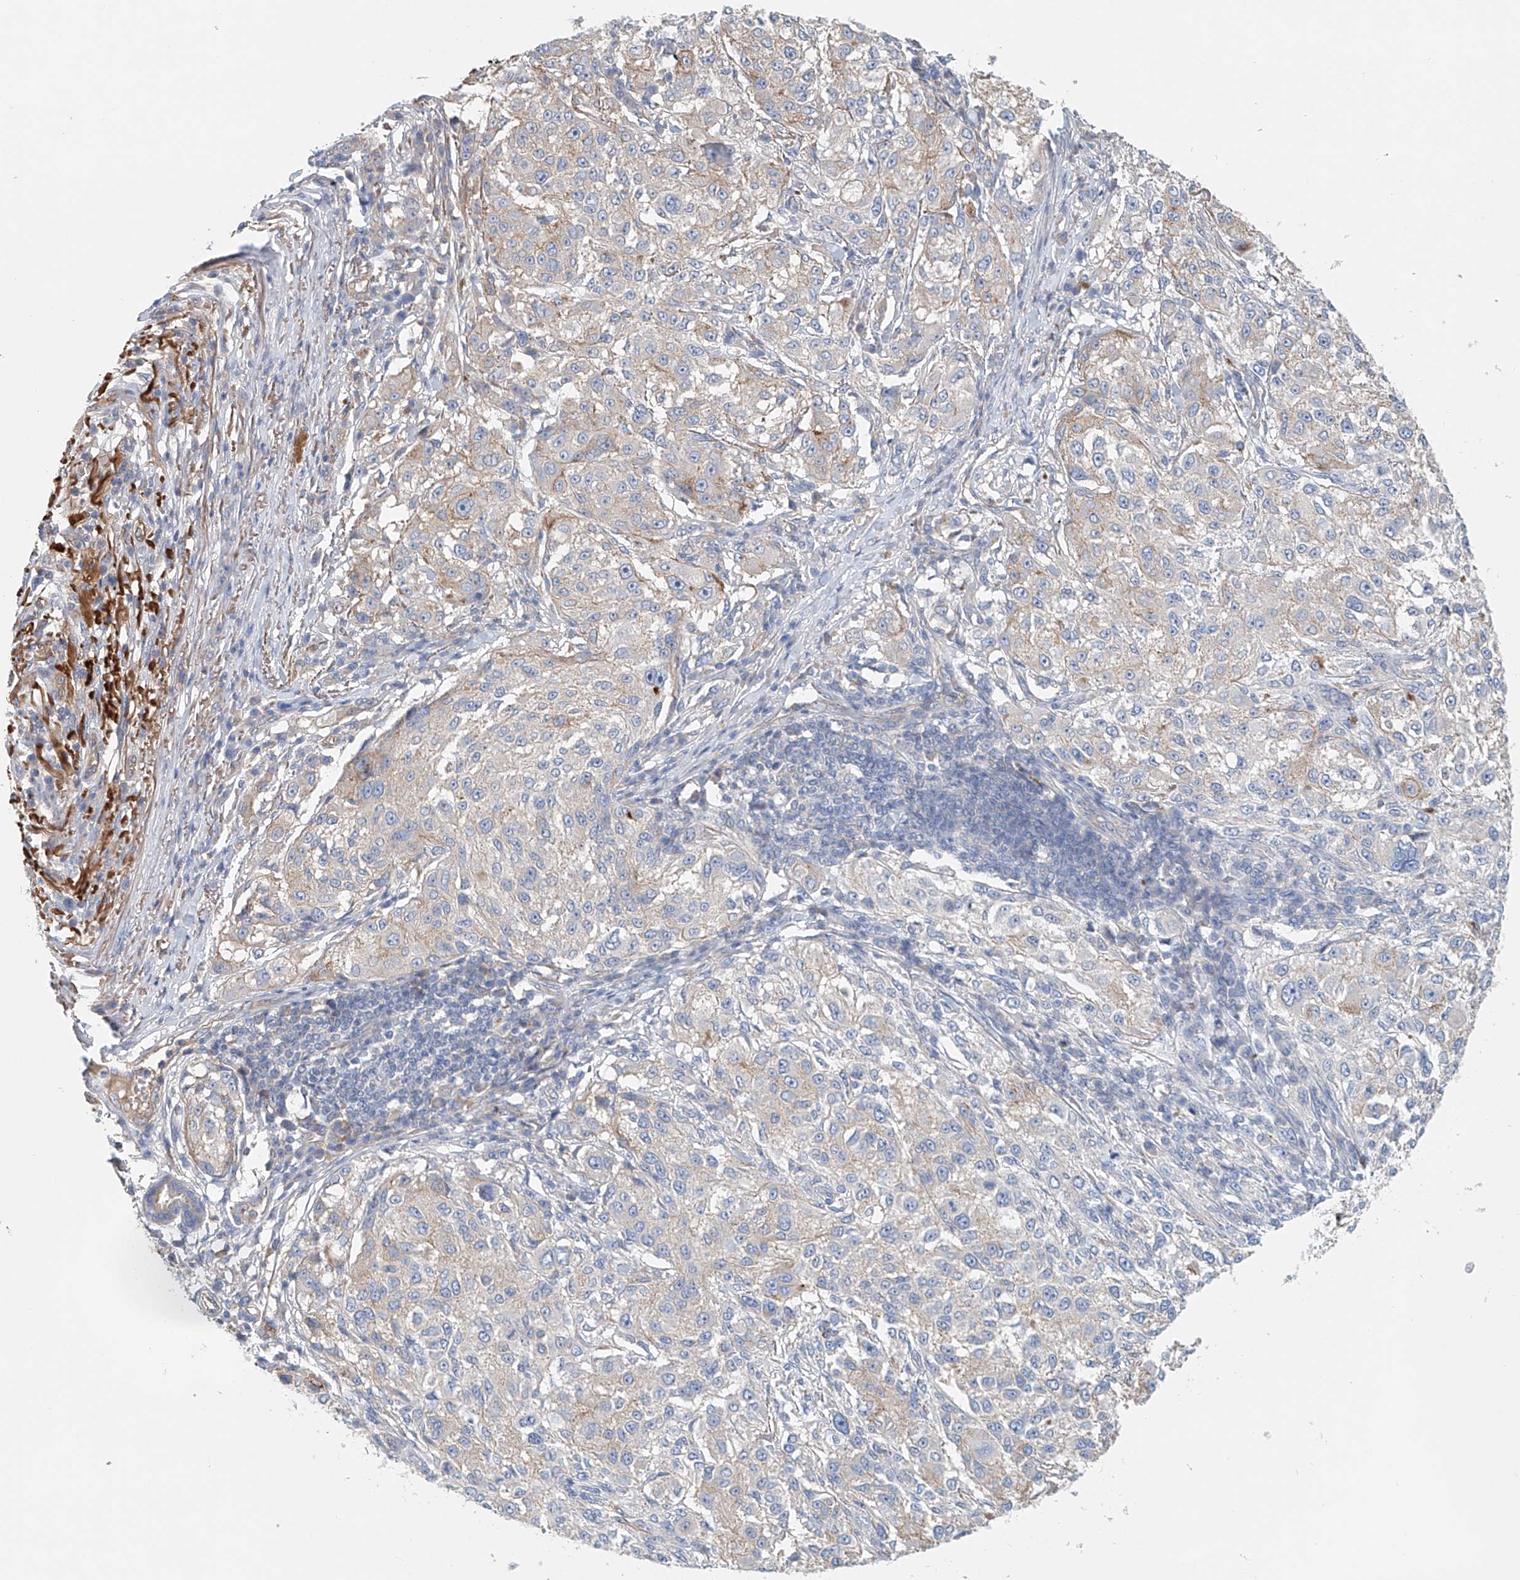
{"staining": {"intensity": "weak", "quantity": "<25%", "location": "cytoplasmic/membranous"}, "tissue": "melanoma", "cell_type": "Tumor cells", "image_type": "cancer", "snomed": [{"axis": "morphology", "description": "Necrosis, NOS"}, {"axis": "morphology", "description": "Malignant melanoma, NOS"}, {"axis": "topography", "description": "Skin"}], "caption": "A high-resolution photomicrograph shows immunohistochemistry staining of melanoma, which reveals no significant positivity in tumor cells. Nuclei are stained in blue.", "gene": "FRYL", "patient": {"sex": "female", "age": 87}}